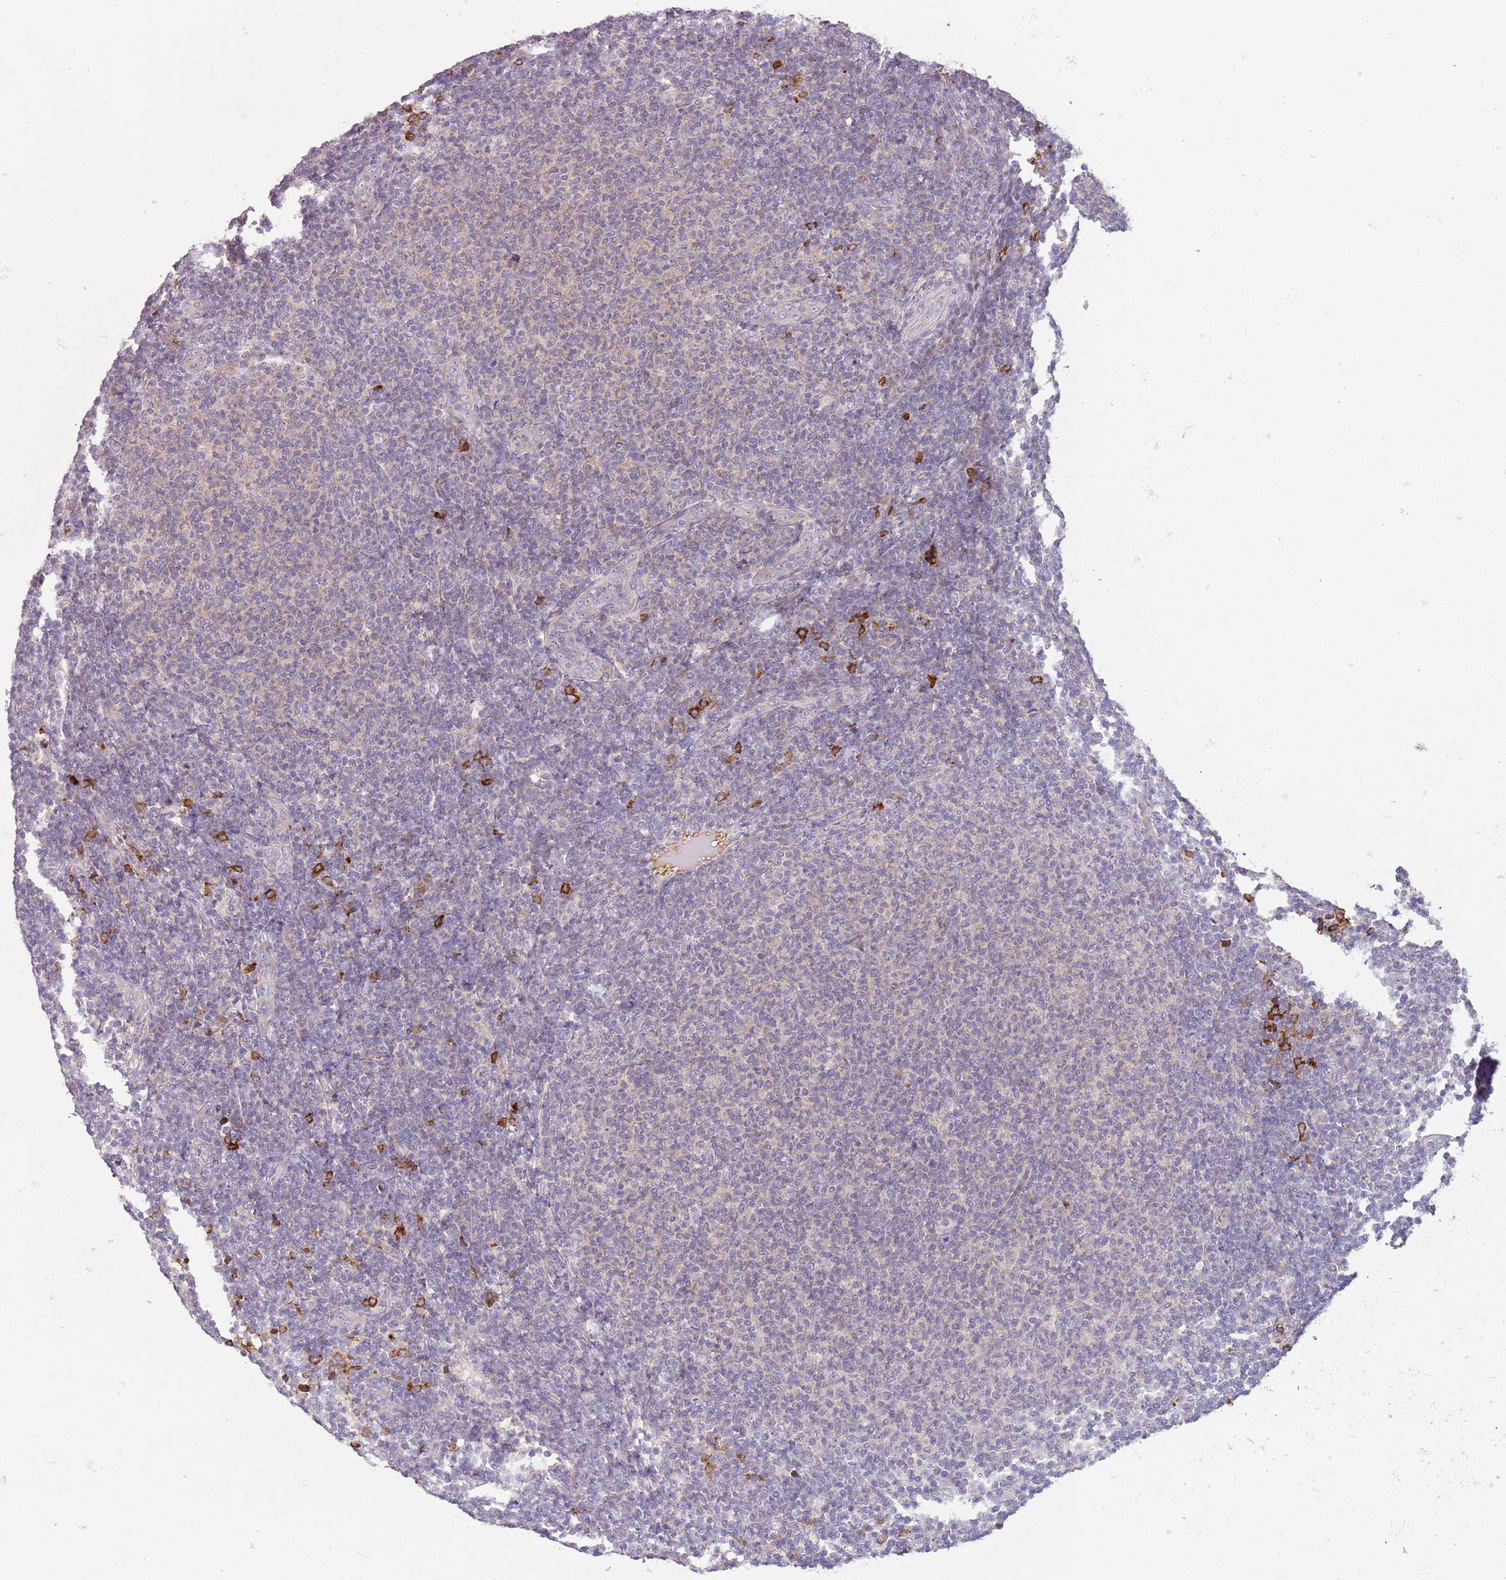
{"staining": {"intensity": "negative", "quantity": "none", "location": "none"}, "tissue": "lymphoma", "cell_type": "Tumor cells", "image_type": "cancer", "snomed": [{"axis": "morphology", "description": "Malignant lymphoma, non-Hodgkin's type, Low grade"}, {"axis": "topography", "description": "Lymph node"}], "caption": "The image displays no staining of tumor cells in malignant lymphoma, non-Hodgkin's type (low-grade).", "gene": "SCAMP5", "patient": {"sex": "male", "age": 66}}